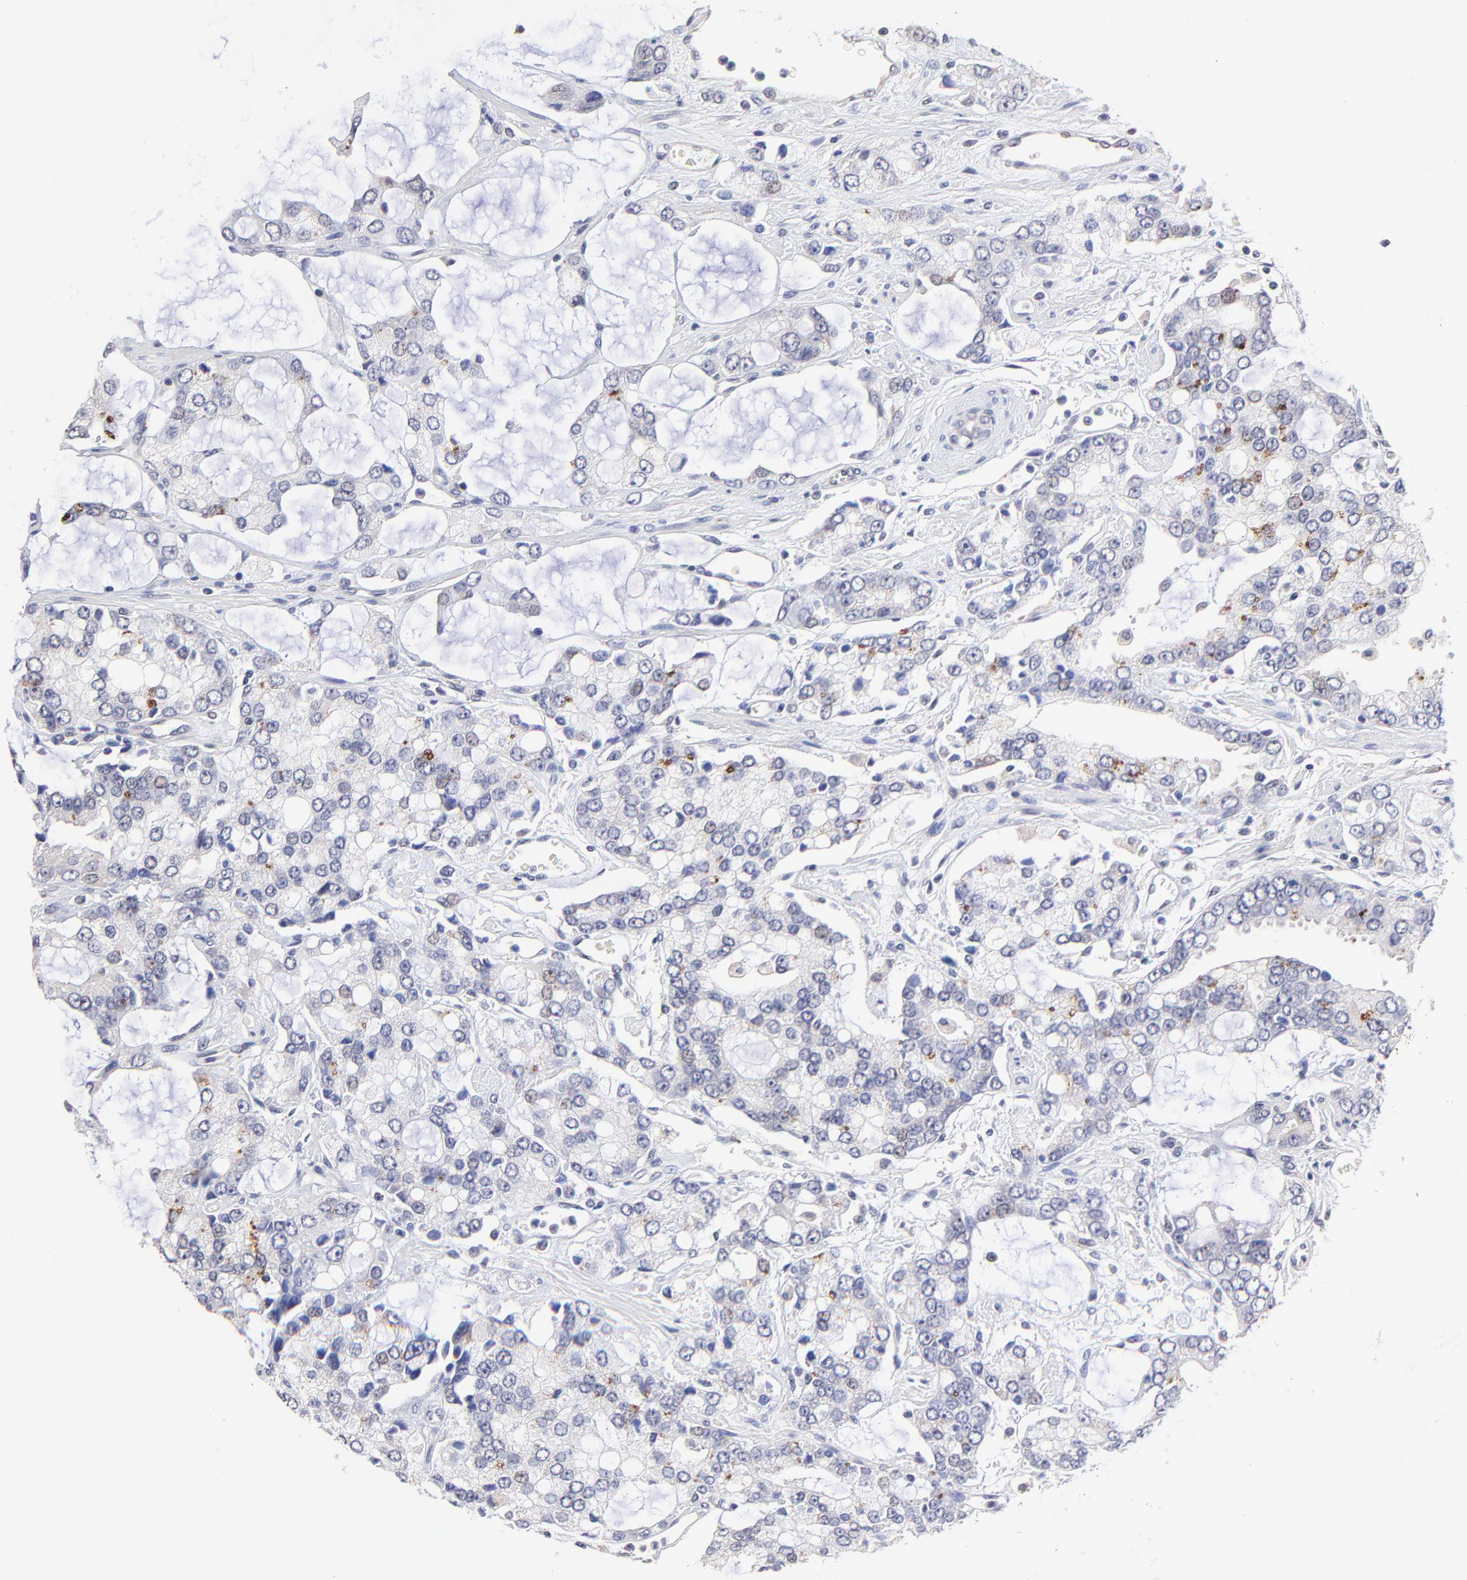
{"staining": {"intensity": "weak", "quantity": "<25%", "location": "cytoplasmic/membranous"}, "tissue": "prostate cancer", "cell_type": "Tumor cells", "image_type": "cancer", "snomed": [{"axis": "morphology", "description": "Adenocarcinoma, High grade"}, {"axis": "topography", "description": "Prostate"}], "caption": "Image shows no protein positivity in tumor cells of prostate high-grade adenocarcinoma tissue. (DAB (3,3'-diaminobenzidine) IHC visualized using brightfield microscopy, high magnification).", "gene": "ZNF747", "patient": {"sex": "male", "age": 67}}